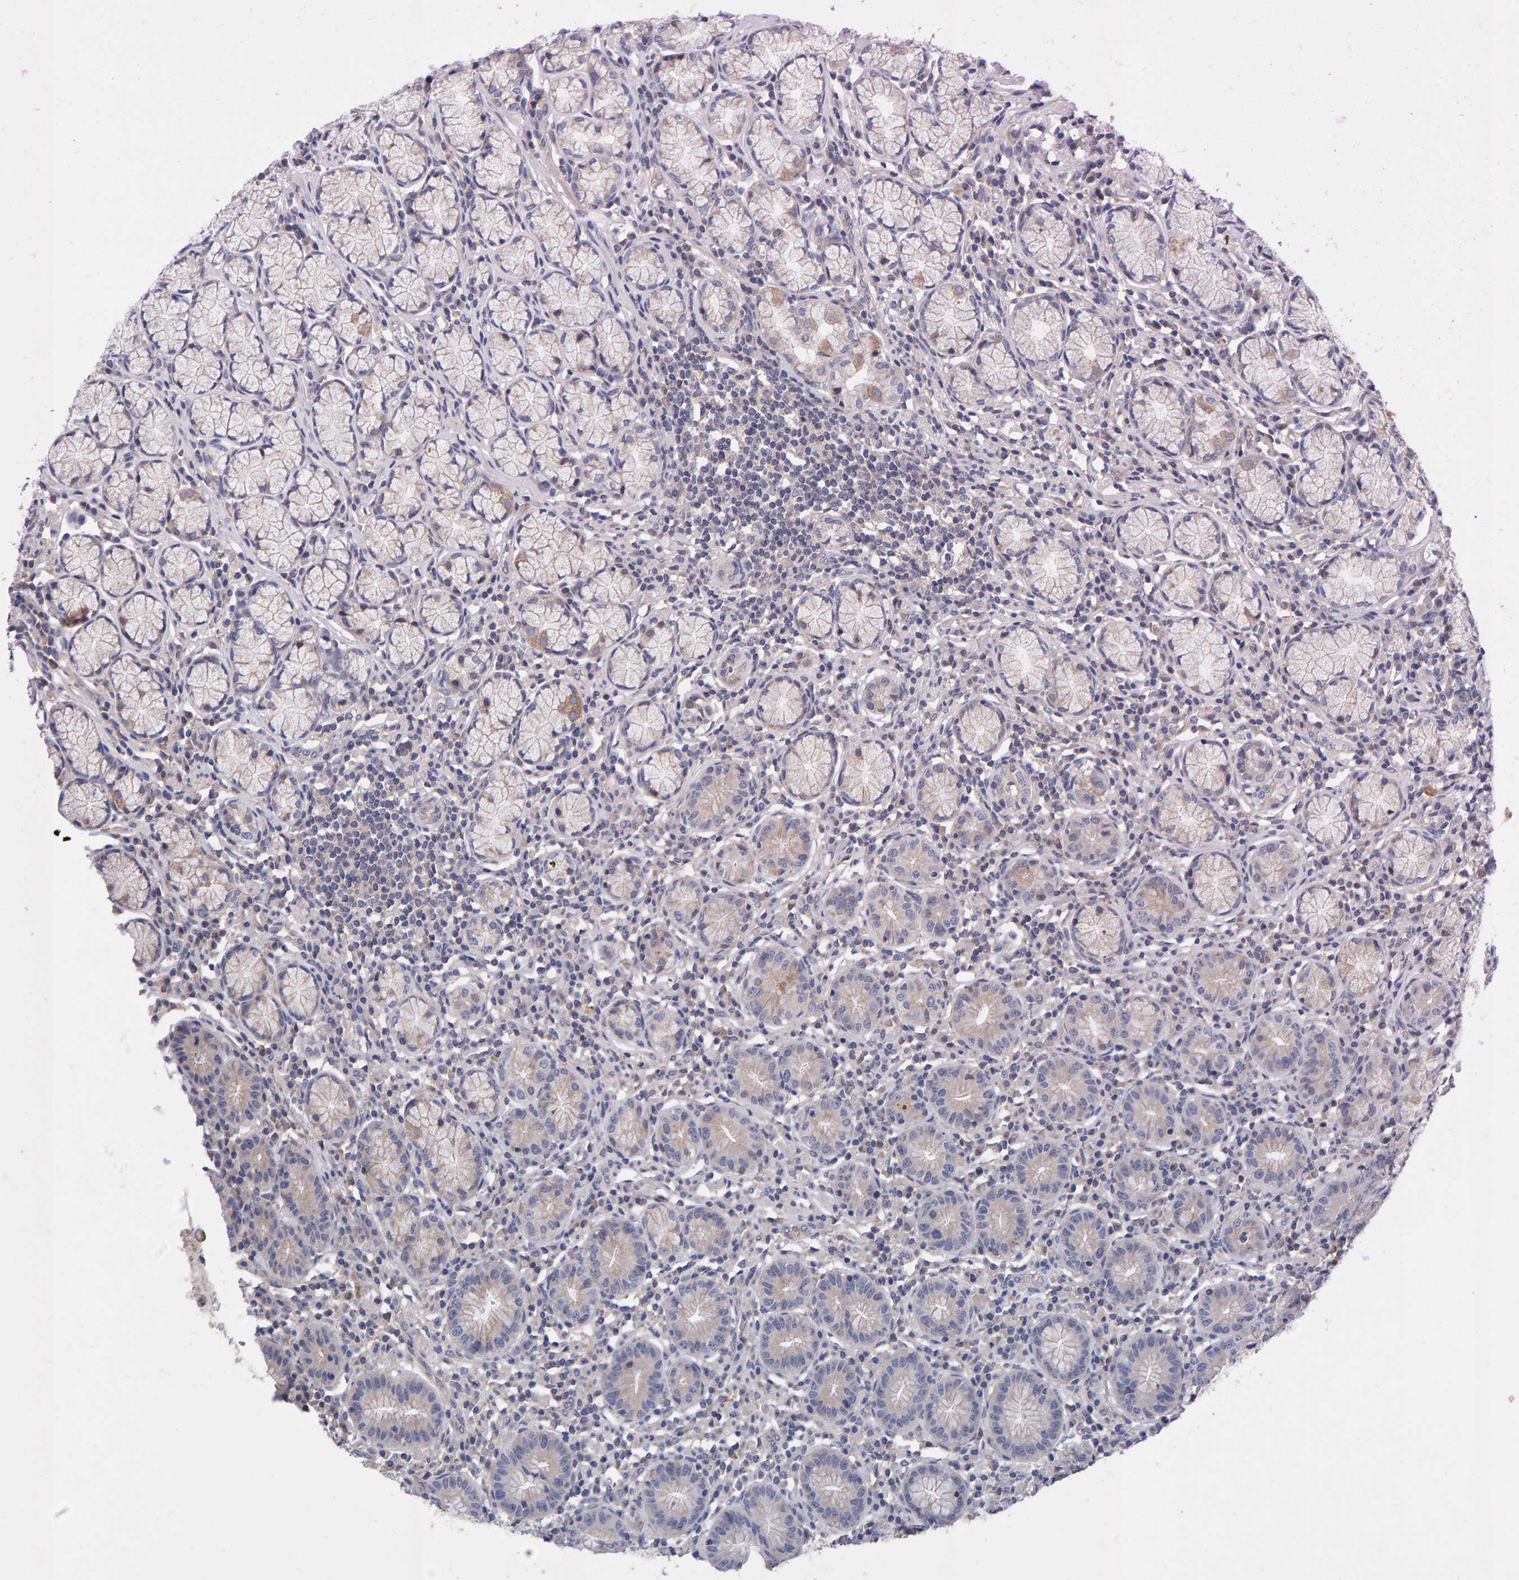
{"staining": {"intensity": "moderate", "quantity": "25%-75%", "location": "cytoplasmic/membranous"}, "tissue": "stomach", "cell_type": "Glandular cells", "image_type": "normal", "snomed": [{"axis": "morphology", "description": "Normal tissue, NOS"}, {"axis": "topography", "description": "Stomach"}], "caption": "Protein expression analysis of unremarkable human stomach reveals moderate cytoplasmic/membranous expression in approximately 25%-75% of glandular cells.", "gene": "EFR3A", "patient": {"sex": "male", "age": 55}}